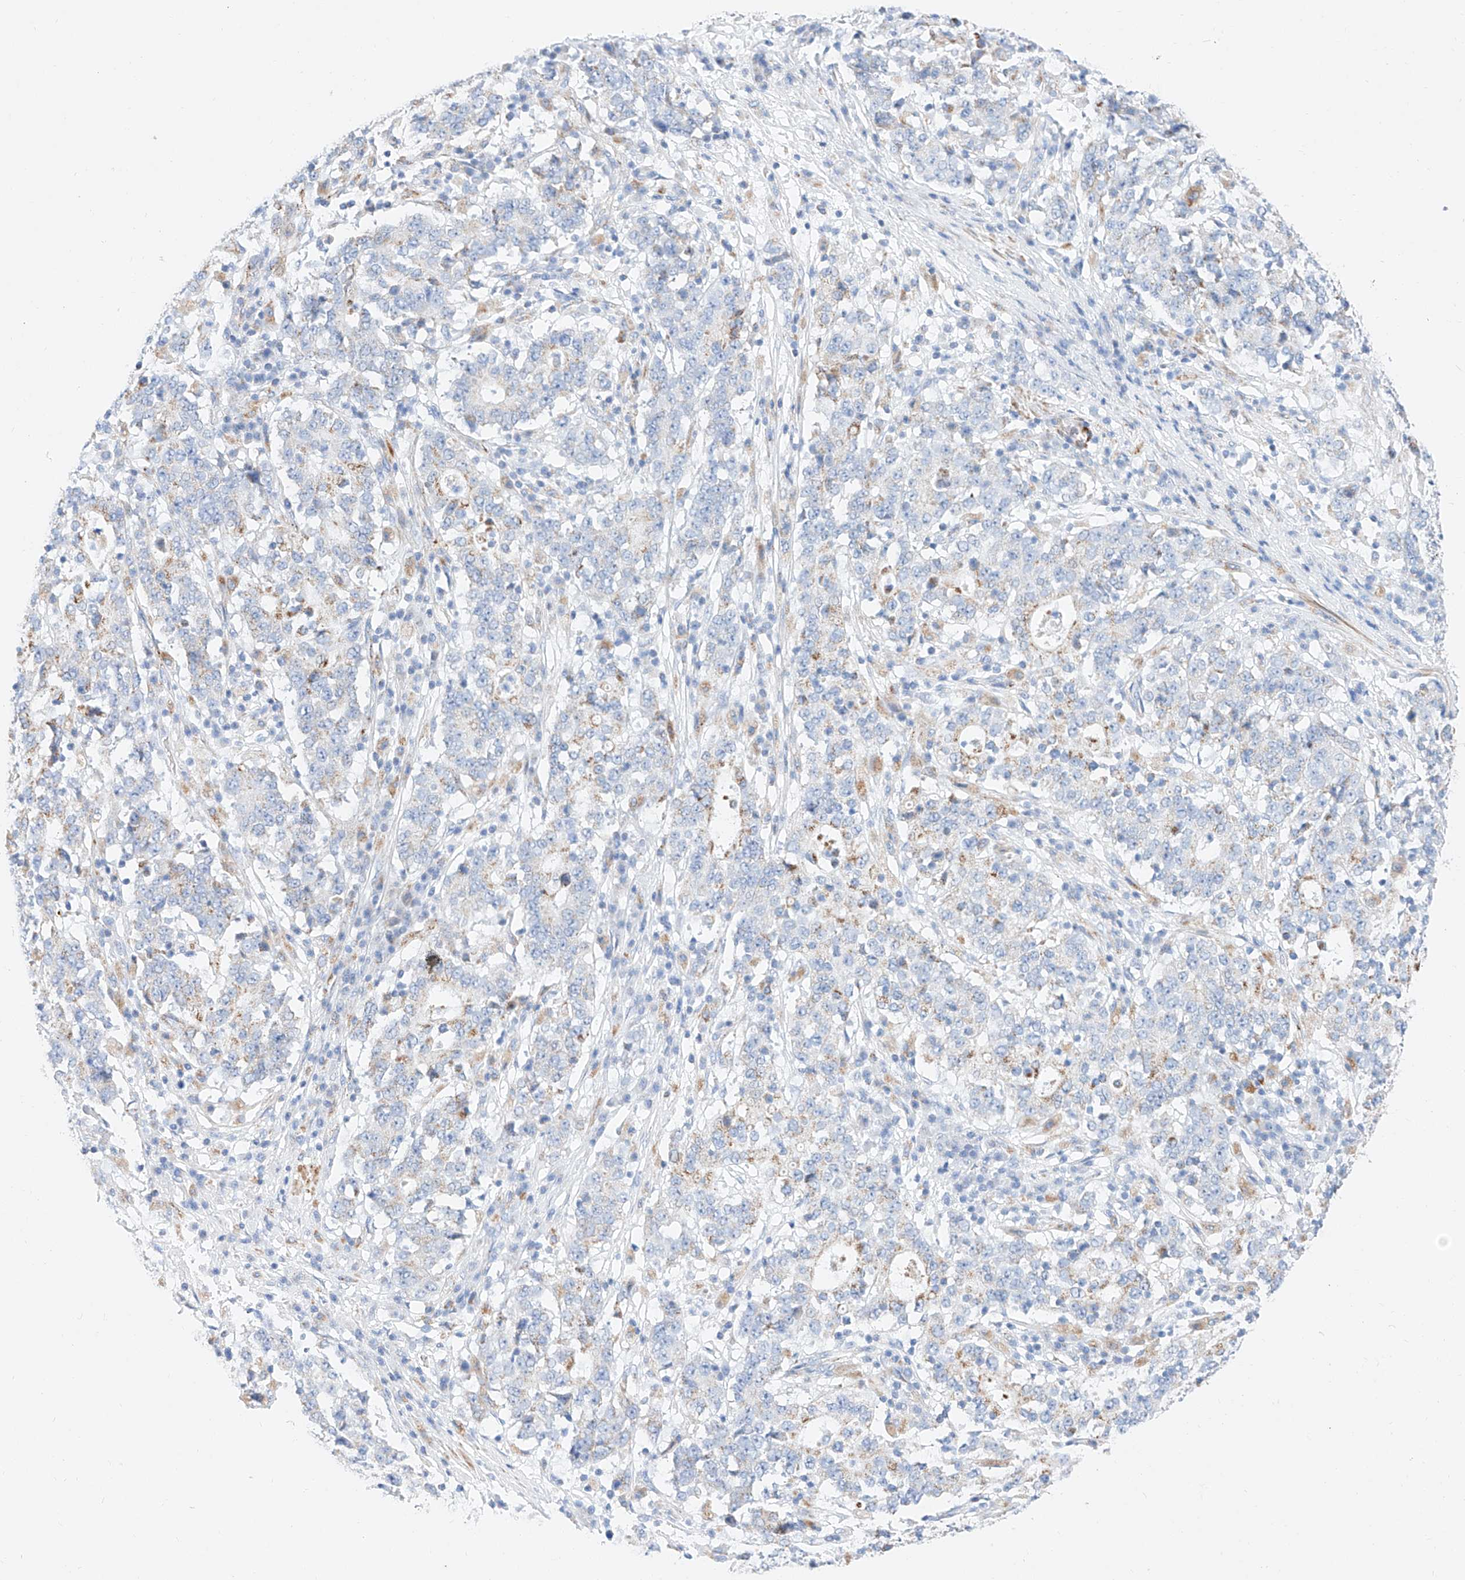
{"staining": {"intensity": "weak", "quantity": "<25%", "location": "cytoplasmic/membranous"}, "tissue": "stomach cancer", "cell_type": "Tumor cells", "image_type": "cancer", "snomed": [{"axis": "morphology", "description": "Adenocarcinoma, NOS"}, {"axis": "topography", "description": "Stomach"}], "caption": "Adenocarcinoma (stomach) stained for a protein using immunohistochemistry displays no expression tumor cells.", "gene": "C6orf62", "patient": {"sex": "male", "age": 59}}